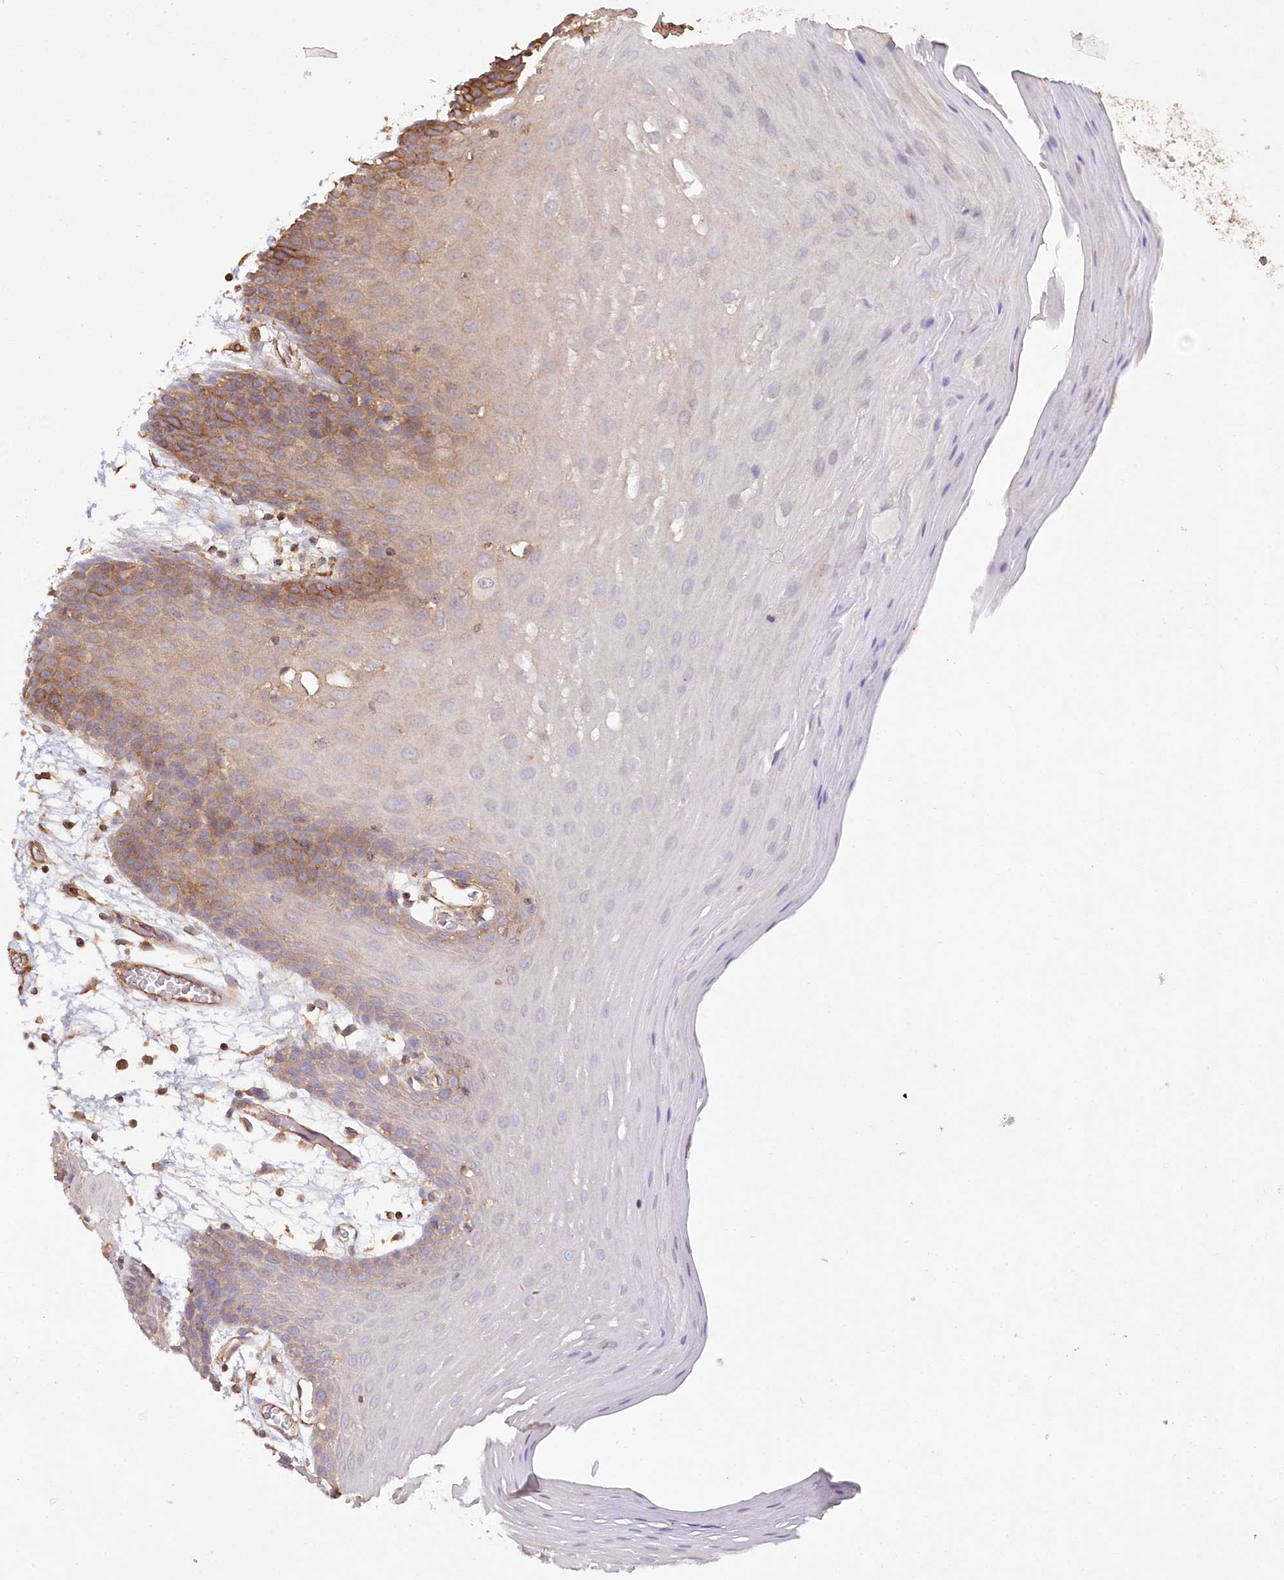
{"staining": {"intensity": "moderate", "quantity": "25%-75%", "location": "cytoplasmic/membranous"}, "tissue": "oral mucosa", "cell_type": "Squamous epithelial cells", "image_type": "normal", "snomed": [{"axis": "morphology", "description": "Normal tissue, NOS"}, {"axis": "topography", "description": "Skeletal muscle"}, {"axis": "topography", "description": "Oral tissue"}, {"axis": "topography", "description": "Salivary gland"}, {"axis": "topography", "description": "Peripheral nerve tissue"}], "caption": "Benign oral mucosa exhibits moderate cytoplasmic/membranous expression in about 25%-75% of squamous epithelial cells.", "gene": "RBP5", "patient": {"sex": "male", "age": 54}}